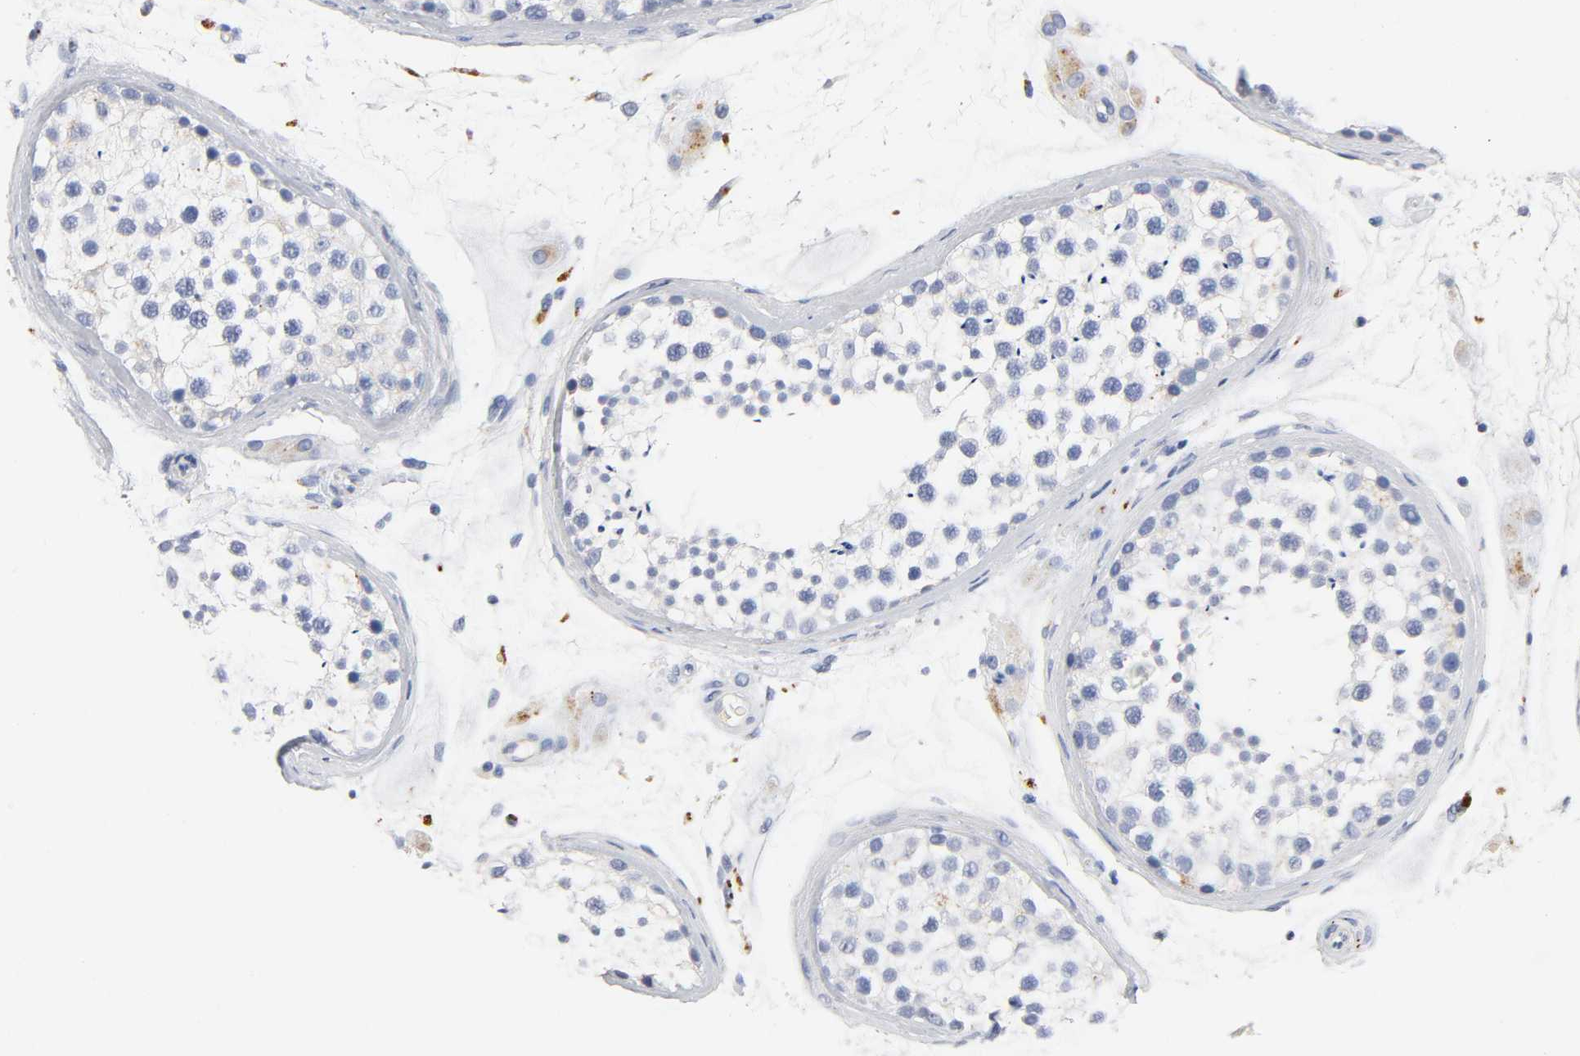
{"staining": {"intensity": "negative", "quantity": "none", "location": "none"}, "tissue": "testis", "cell_type": "Cells in seminiferous ducts", "image_type": "normal", "snomed": [{"axis": "morphology", "description": "Normal tissue, NOS"}, {"axis": "topography", "description": "Testis"}], "caption": "Cells in seminiferous ducts are negative for protein expression in unremarkable human testis. (DAB immunohistochemistry (IHC) visualized using brightfield microscopy, high magnification).", "gene": "PLP1", "patient": {"sex": "male", "age": 46}}